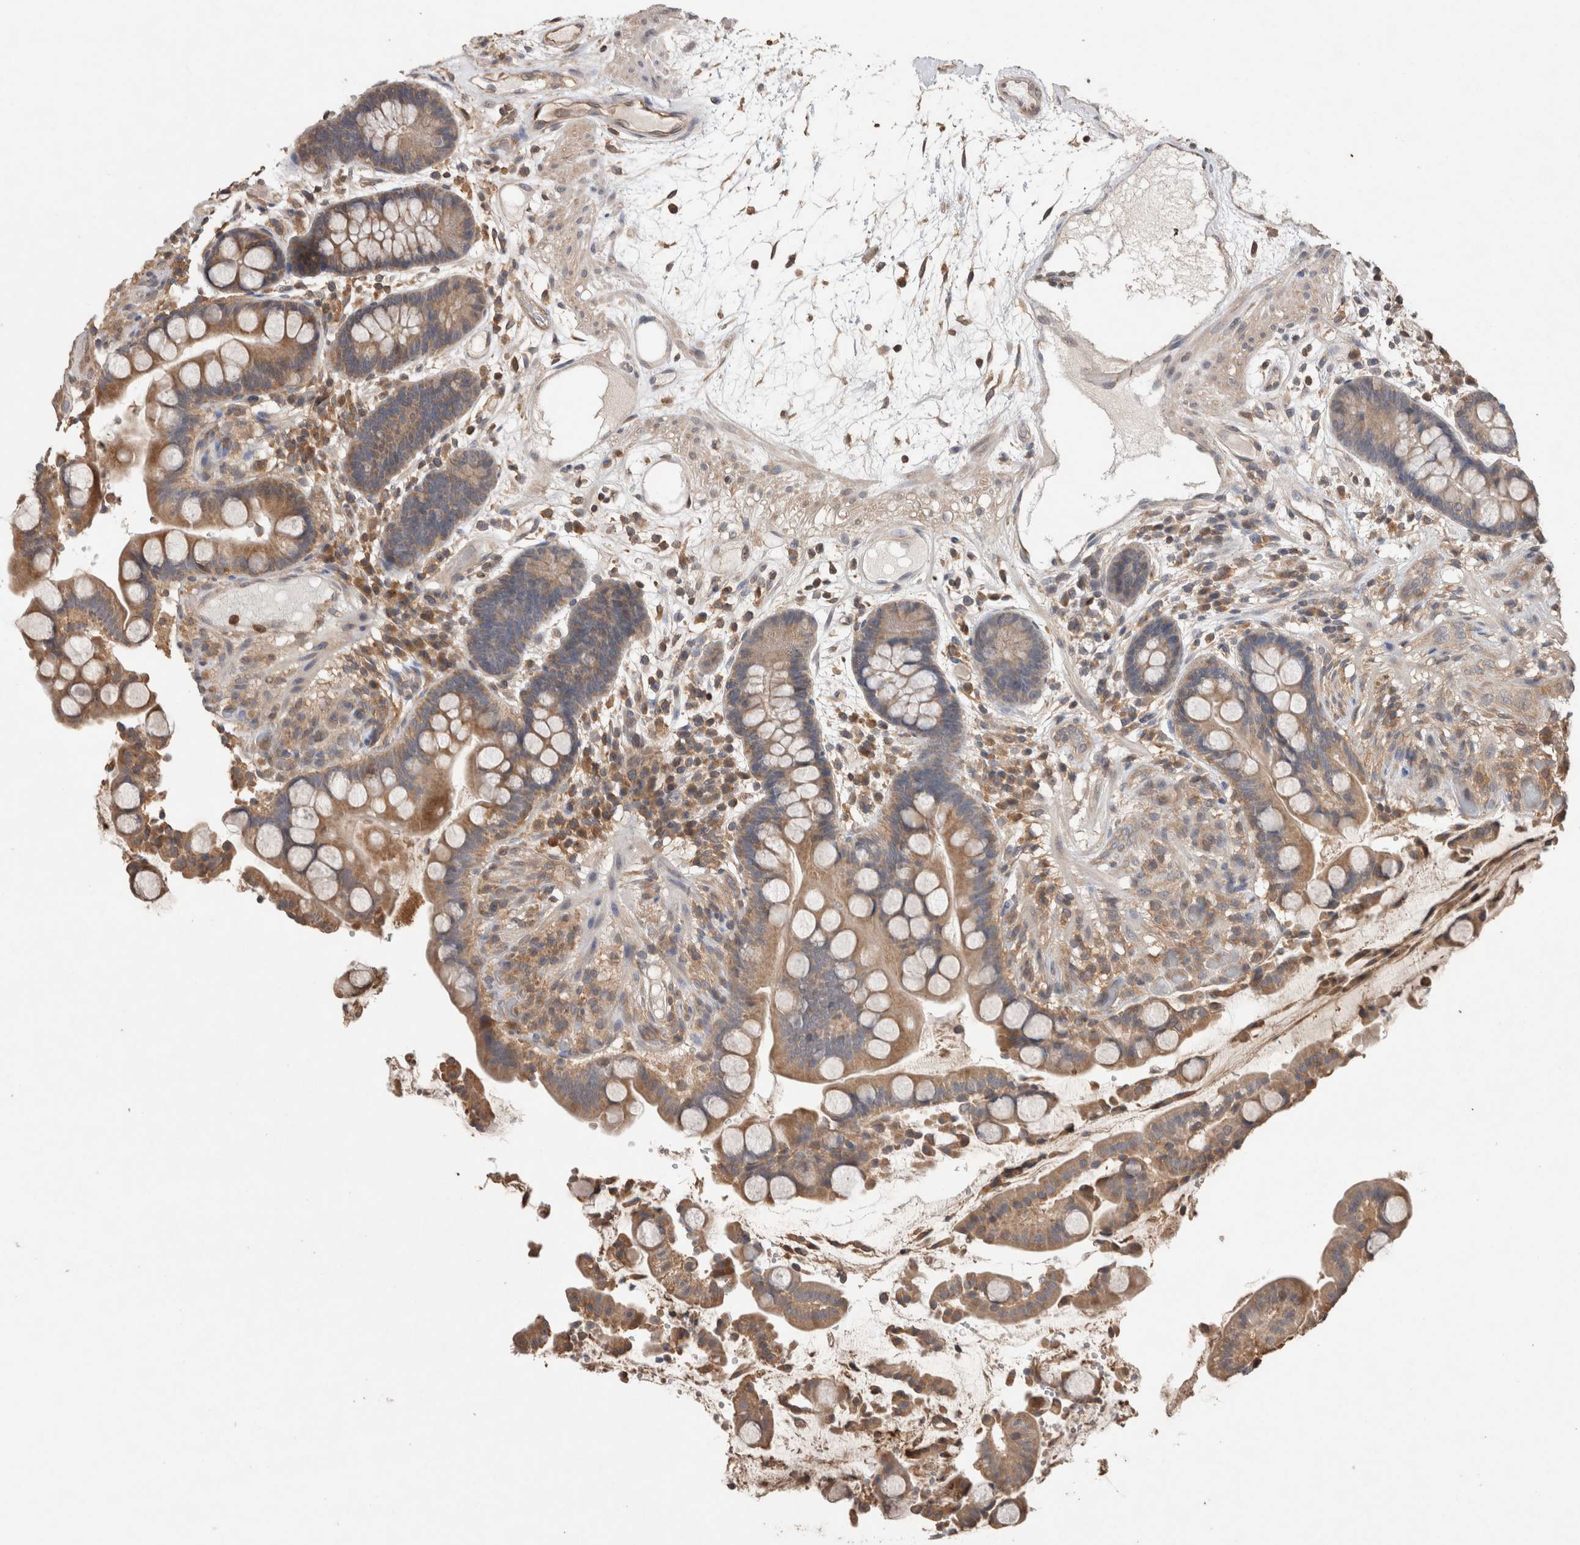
{"staining": {"intensity": "moderate", "quantity": ">75%", "location": "cytoplasmic/membranous"}, "tissue": "colon", "cell_type": "Endothelial cells", "image_type": "normal", "snomed": [{"axis": "morphology", "description": "Normal tissue, NOS"}, {"axis": "topography", "description": "Colon"}], "caption": "IHC of normal colon reveals medium levels of moderate cytoplasmic/membranous staining in approximately >75% of endothelial cells. The staining was performed using DAB, with brown indicating positive protein expression. Nuclei are stained blue with hematoxylin.", "gene": "TRIM5", "patient": {"sex": "male", "age": 73}}